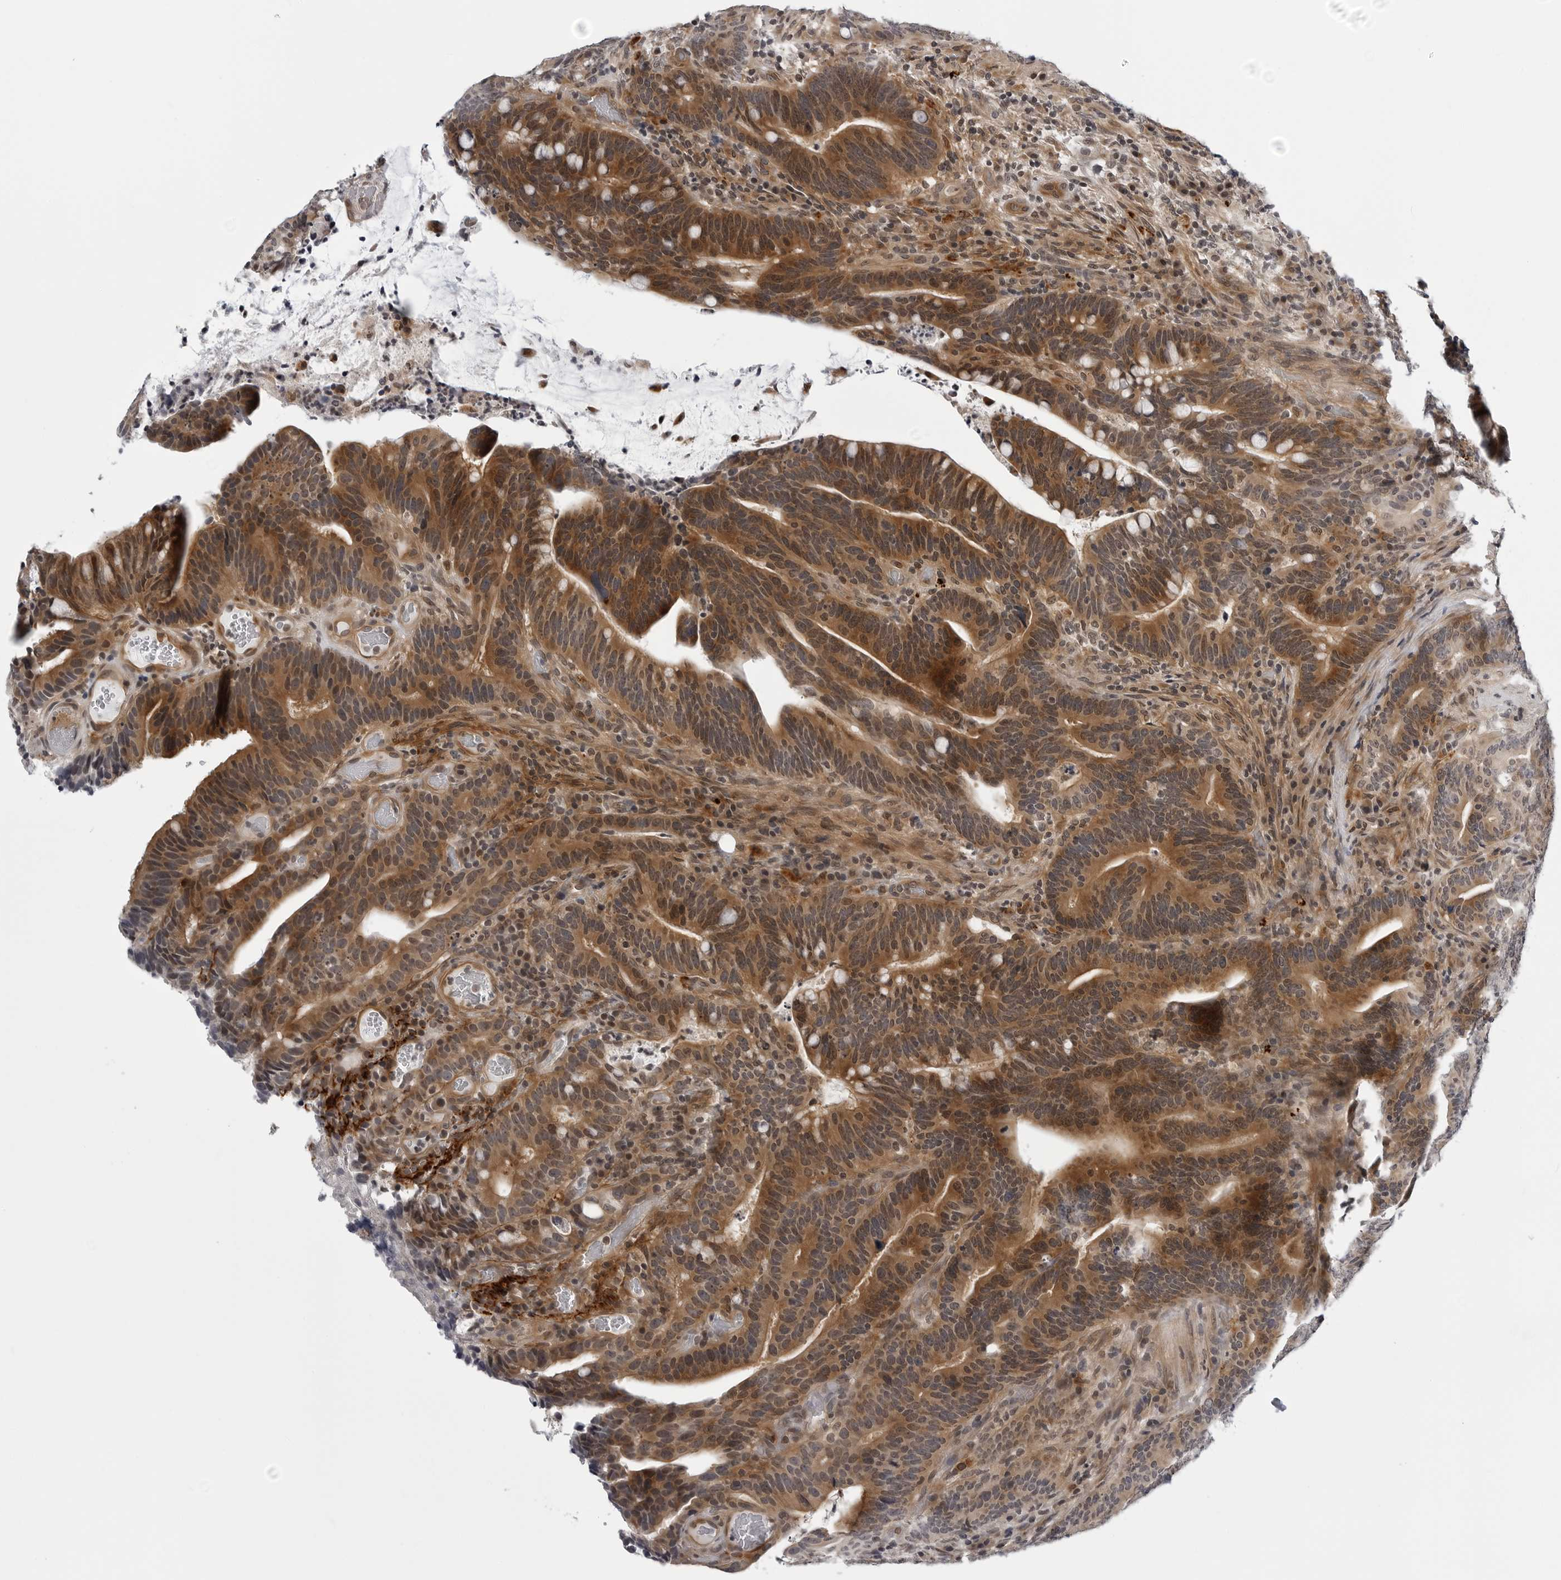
{"staining": {"intensity": "moderate", "quantity": ">75%", "location": "cytoplasmic/membranous,nuclear"}, "tissue": "colorectal cancer", "cell_type": "Tumor cells", "image_type": "cancer", "snomed": [{"axis": "morphology", "description": "Adenocarcinoma, NOS"}, {"axis": "topography", "description": "Colon"}], "caption": "High-magnification brightfield microscopy of colorectal cancer (adenocarcinoma) stained with DAB (brown) and counterstained with hematoxylin (blue). tumor cells exhibit moderate cytoplasmic/membranous and nuclear positivity is identified in approximately>75% of cells.", "gene": "KIAA1614", "patient": {"sex": "female", "age": 66}}